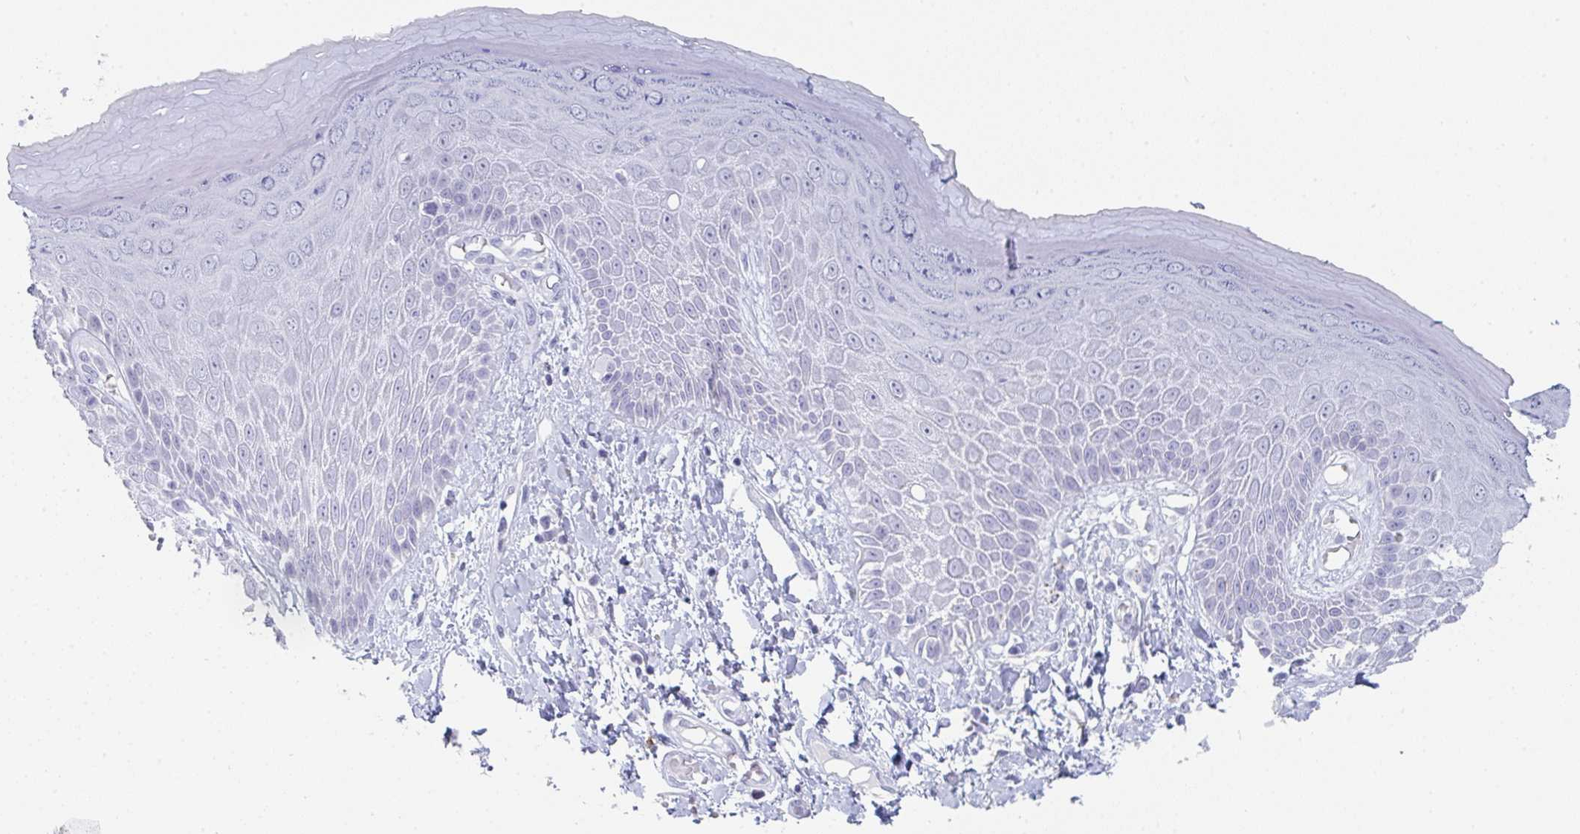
{"staining": {"intensity": "negative", "quantity": "none", "location": "none"}, "tissue": "skin", "cell_type": "Epidermal cells", "image_type": "normal", "snomed": [{"axis": "morphology", "description": "Normal tissue, NOS"}, {"axis": "topography", "description": "Anal"}, {"axis": "topography", "description": "Peripheral nerve tissue"}], "caption": "This is a image of IHC staining of unremarkable skin, which shows no staining in epidermal cells. (DAB immunohistochemistry visualized using brightfield microscopy, high magnification).", "gene": "RUBCN", "patient": {"sex": "male", "age": 78}}